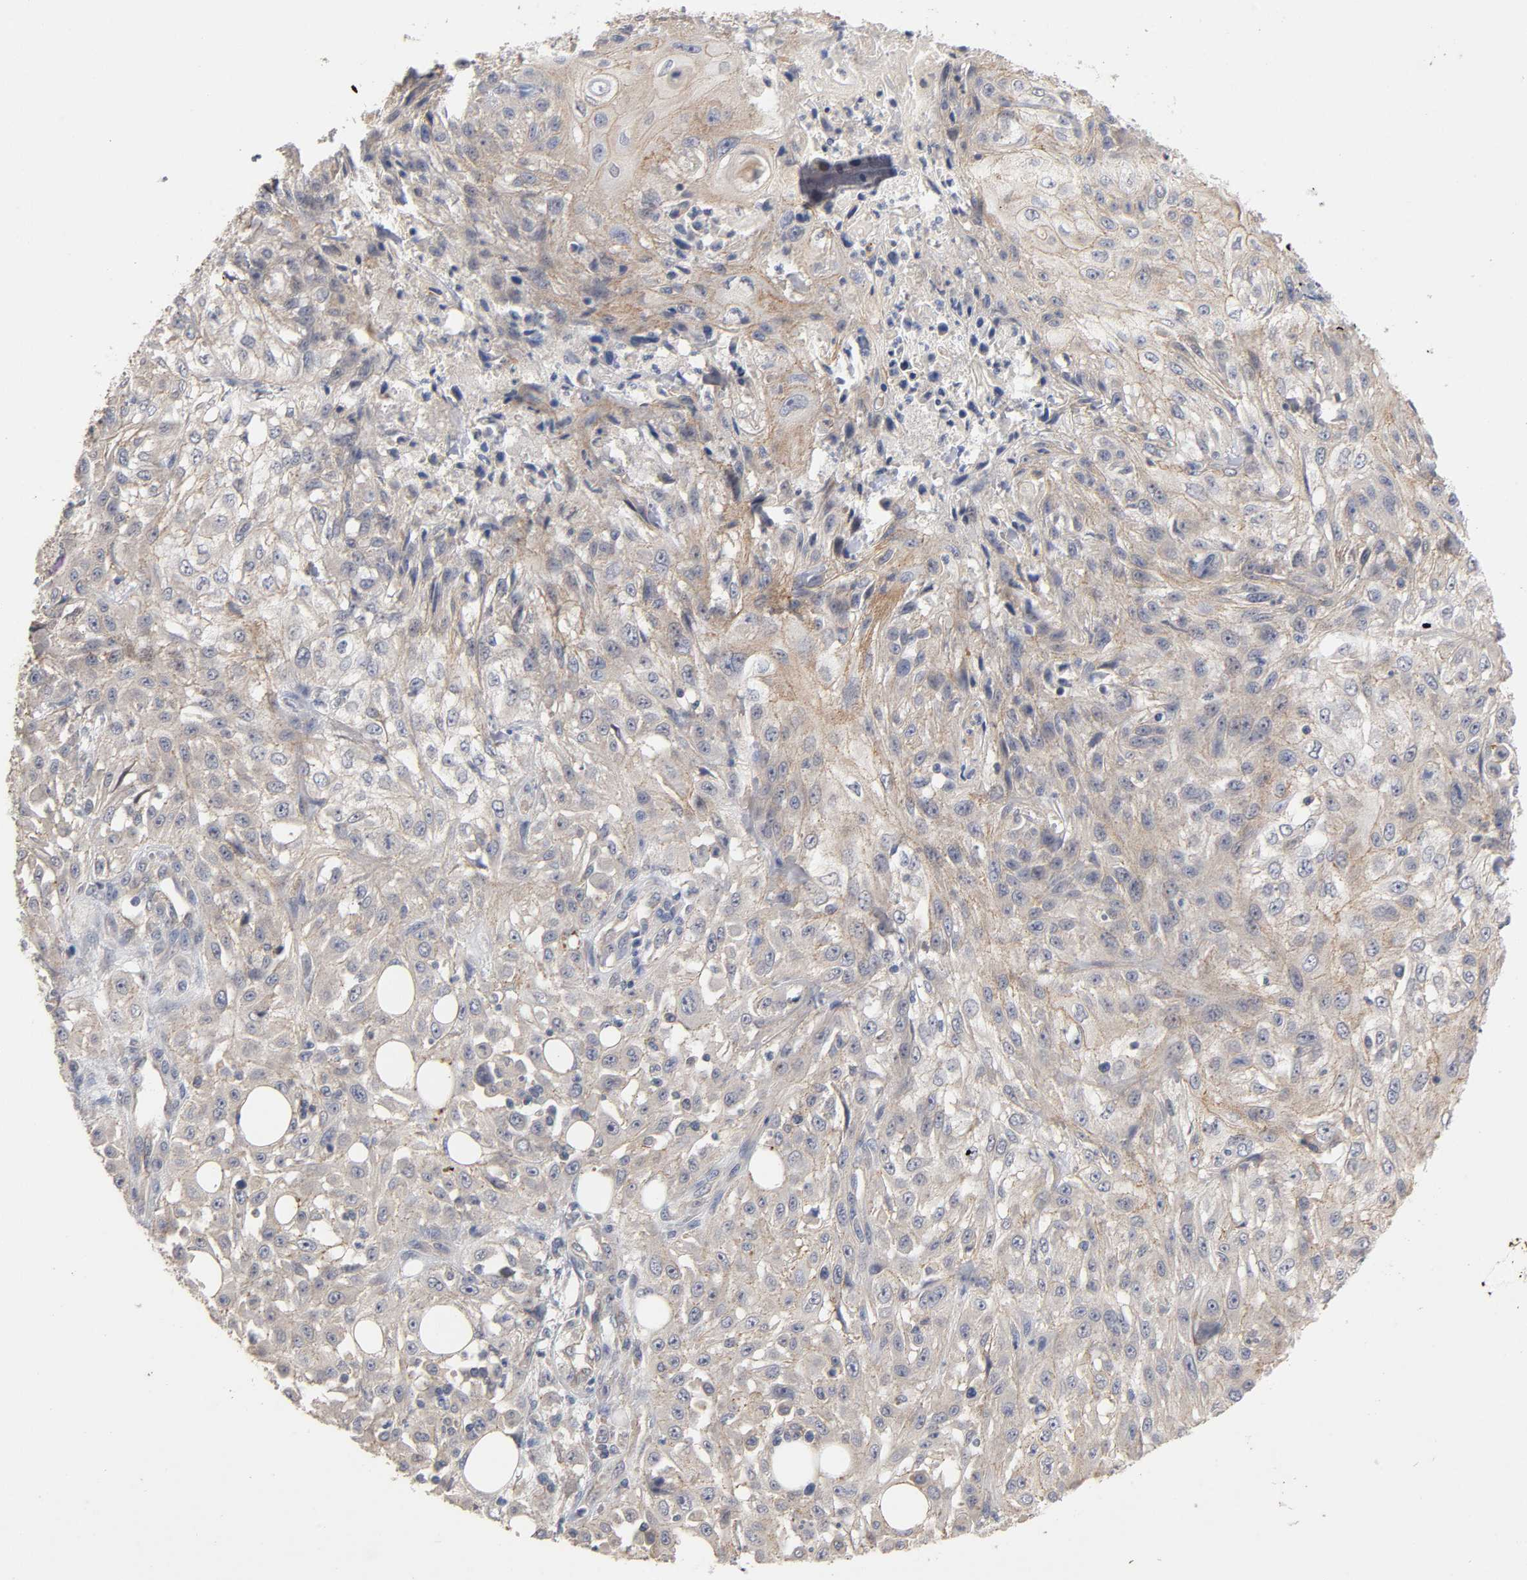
{"staining": {"intensity": "weak", "quantity": ">75%", "location": "cytoplasmic/membranous"}, "tissue": "skin cancer", "cell_type": "Tumor cells", "image_type": "cancer", "snomed": [{"axis": "morphology", "description": "Squamous cell carcinoma, NOS"}, {"axis": "topography", "description": "Skin"}], "caption": "The immunohistochemical stain shows weak cytoplasmic/membranous positivity in tumor cells of skin squamous cell carcinoma tissue.", "gene": "PDZD11", "patient": {"sex": "male", "age": 75}}